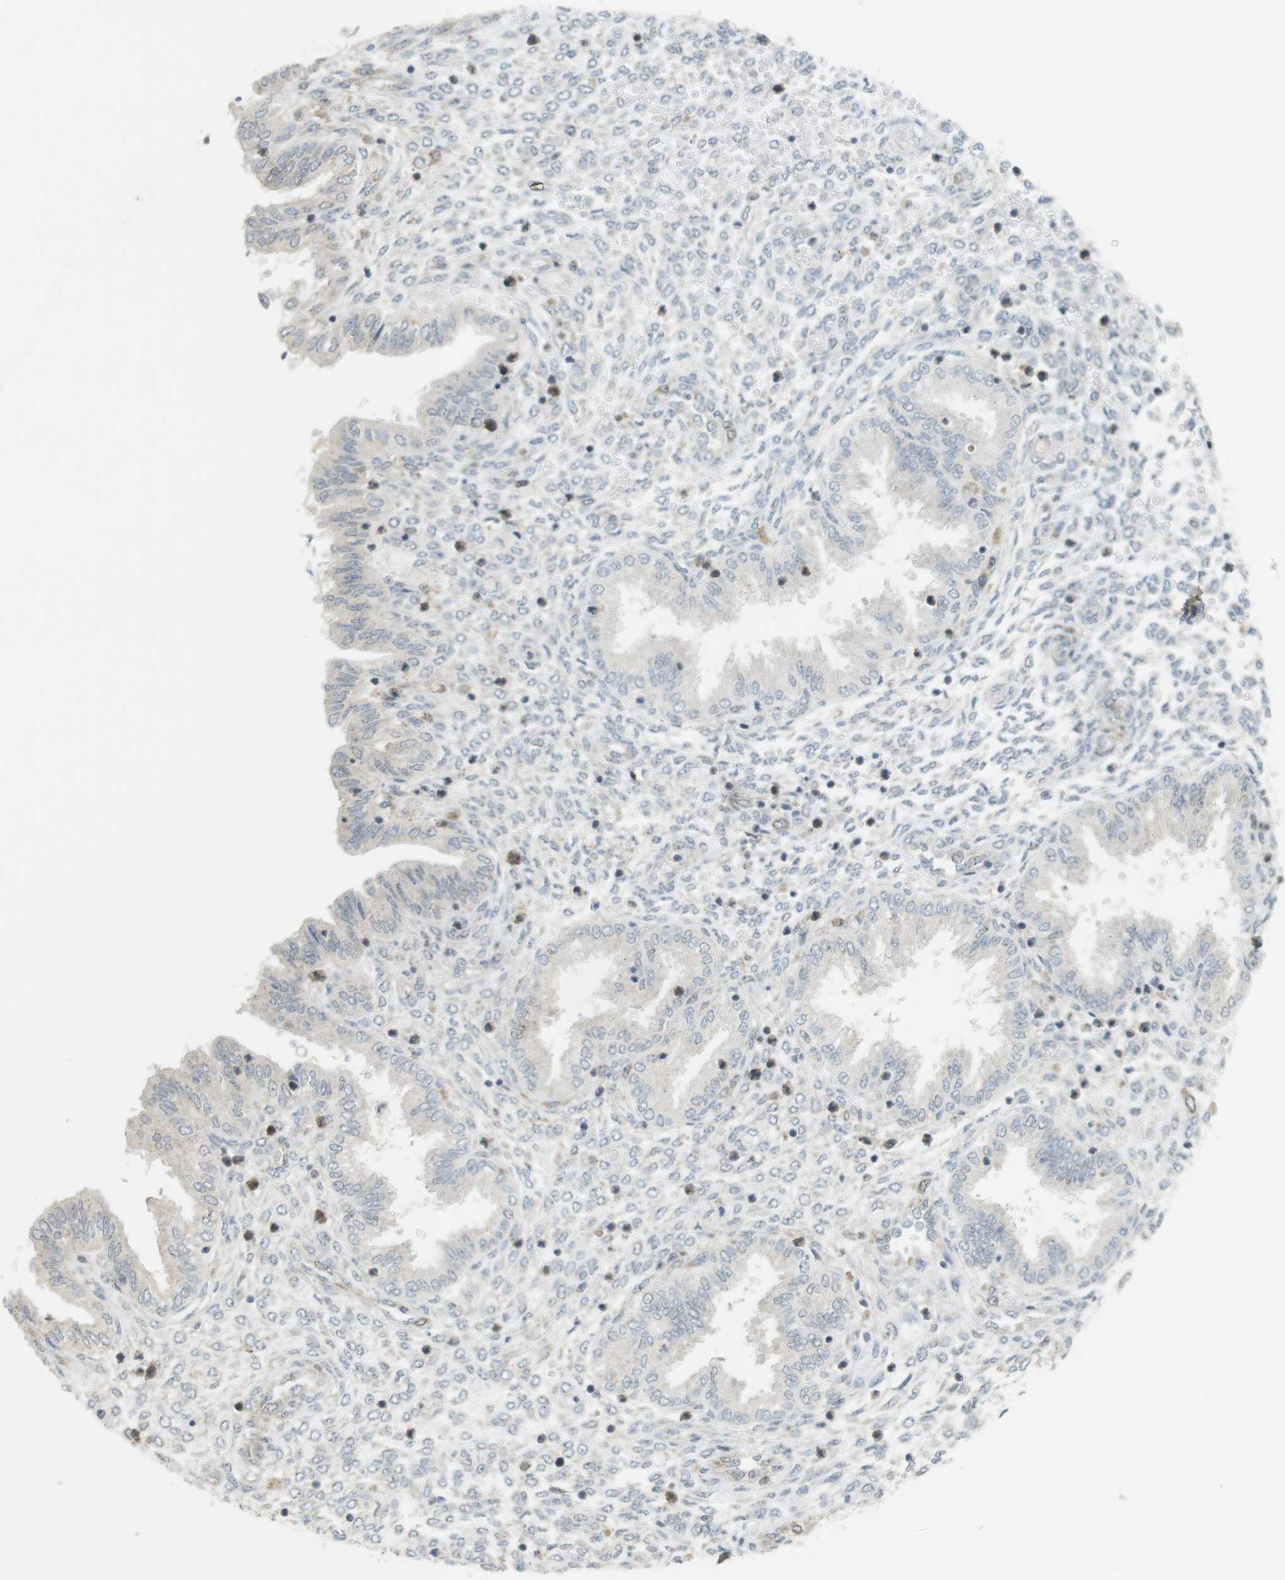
{"staining": {"intensity": "negative", "quantity": "none", "location": "none"}, "tissue": "endometrium", "cell_type": "Cells in endometrial stroma", "image_type": "normal", "snomed": [{"axis": "morphology", "description": "Normal tissue, NOS"}, {"axis": "topography", "description": "Endometrium"}], "caption": "An image of human endometrium is negative for staining in cells in endometrial stroma. (DAB immunohistochemistry (IHC) visualized using brightfield microscopy, high magnification).", "gene": "TTK", "patient": {"sex": "female", "age": 33}}